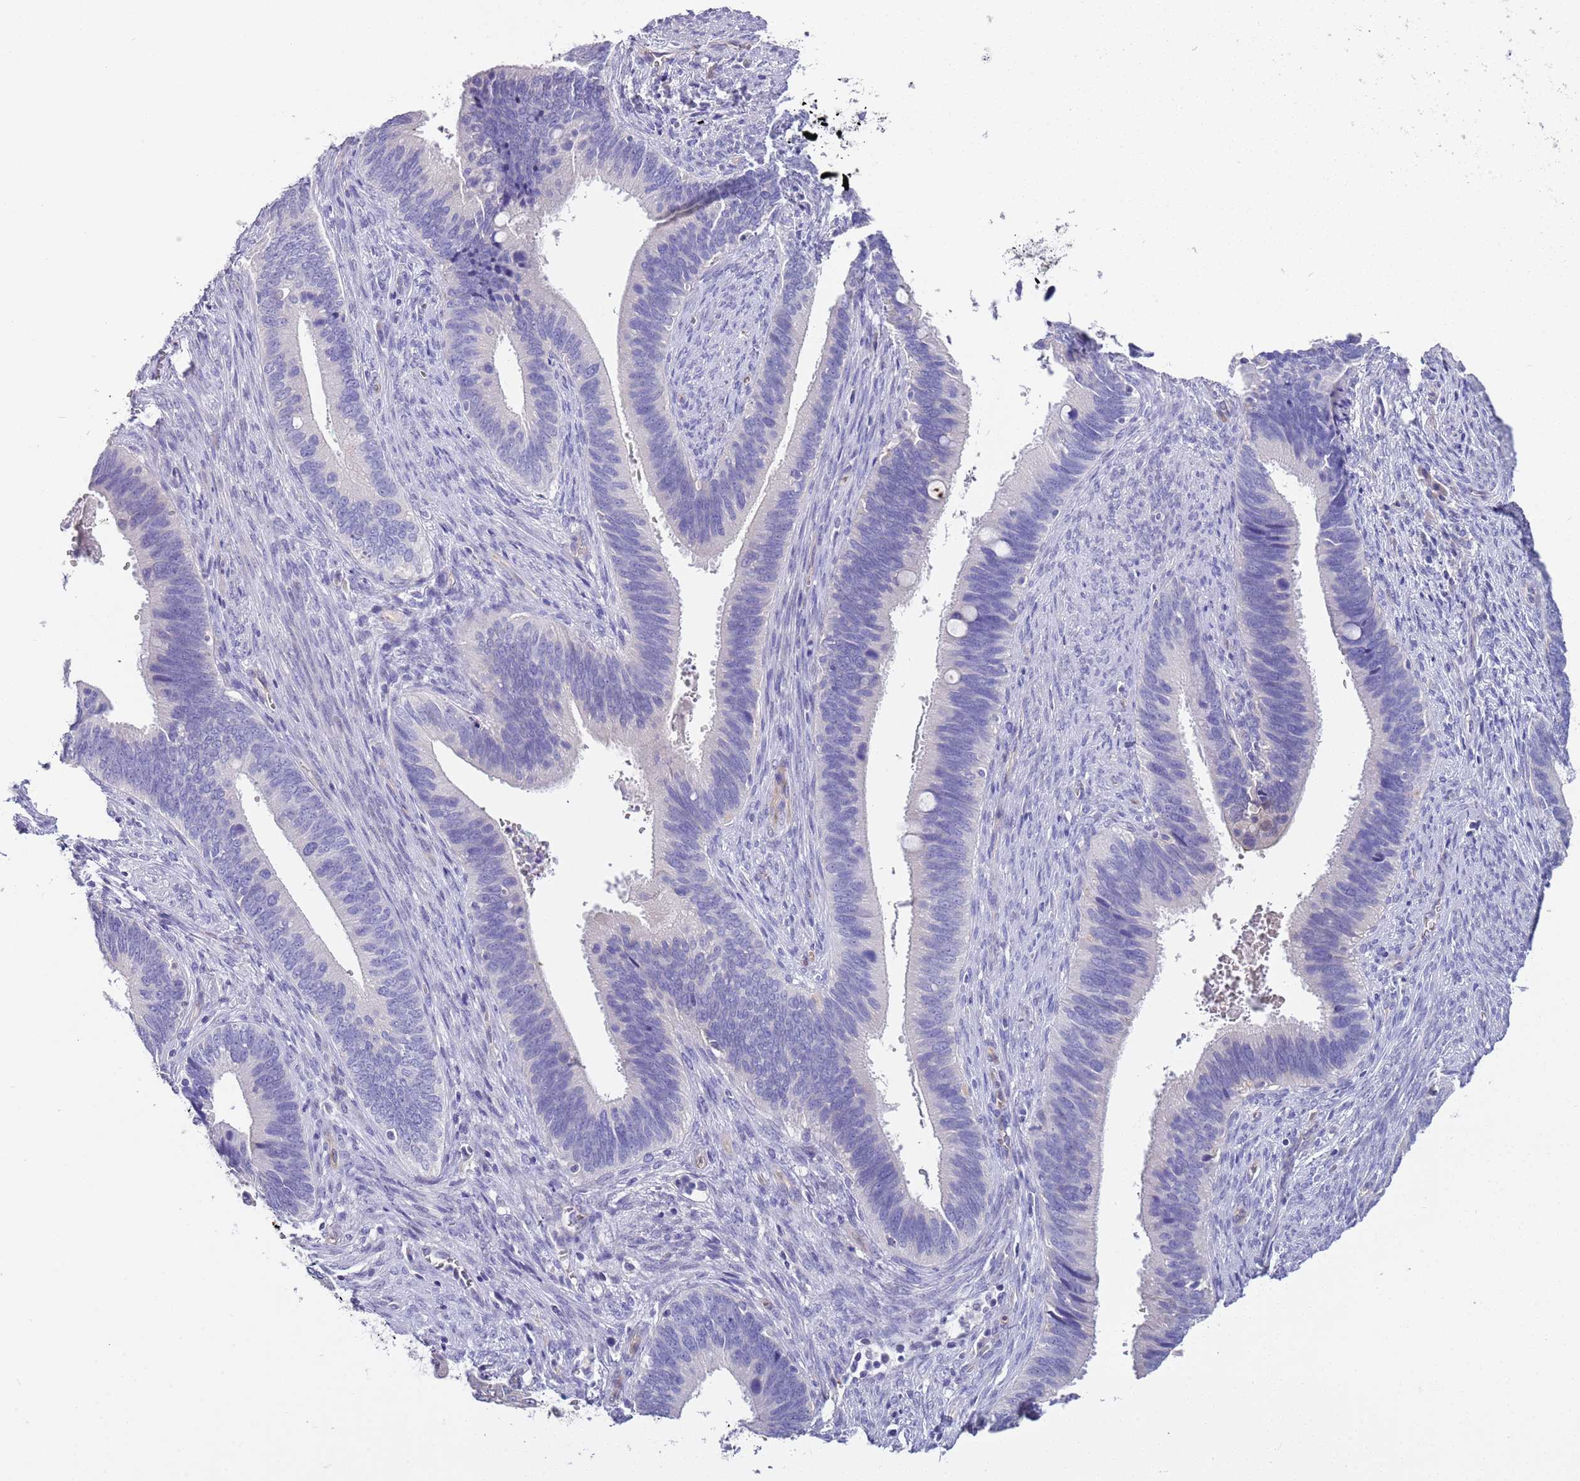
{"staining": {"intensity": "negative", "quantity": "none", "location": "none"}, "tissue": "cervical cancer", "cell_type": "Tumor cells", "image_type": "cancer", "snomed": [{"axis": "morphology", "description": "Adenocarcinoma, NOS"}, {"axis": "topography", "description": "Cervix"}], "caption": "This is a histopathology image of immunohistochemistry (IHC) staining of adenocarcinoma (cervical), which shows no positivity in tumor cells.", "gene": "BRMS1L", "patient": {"sex": "female", "age": 42}}